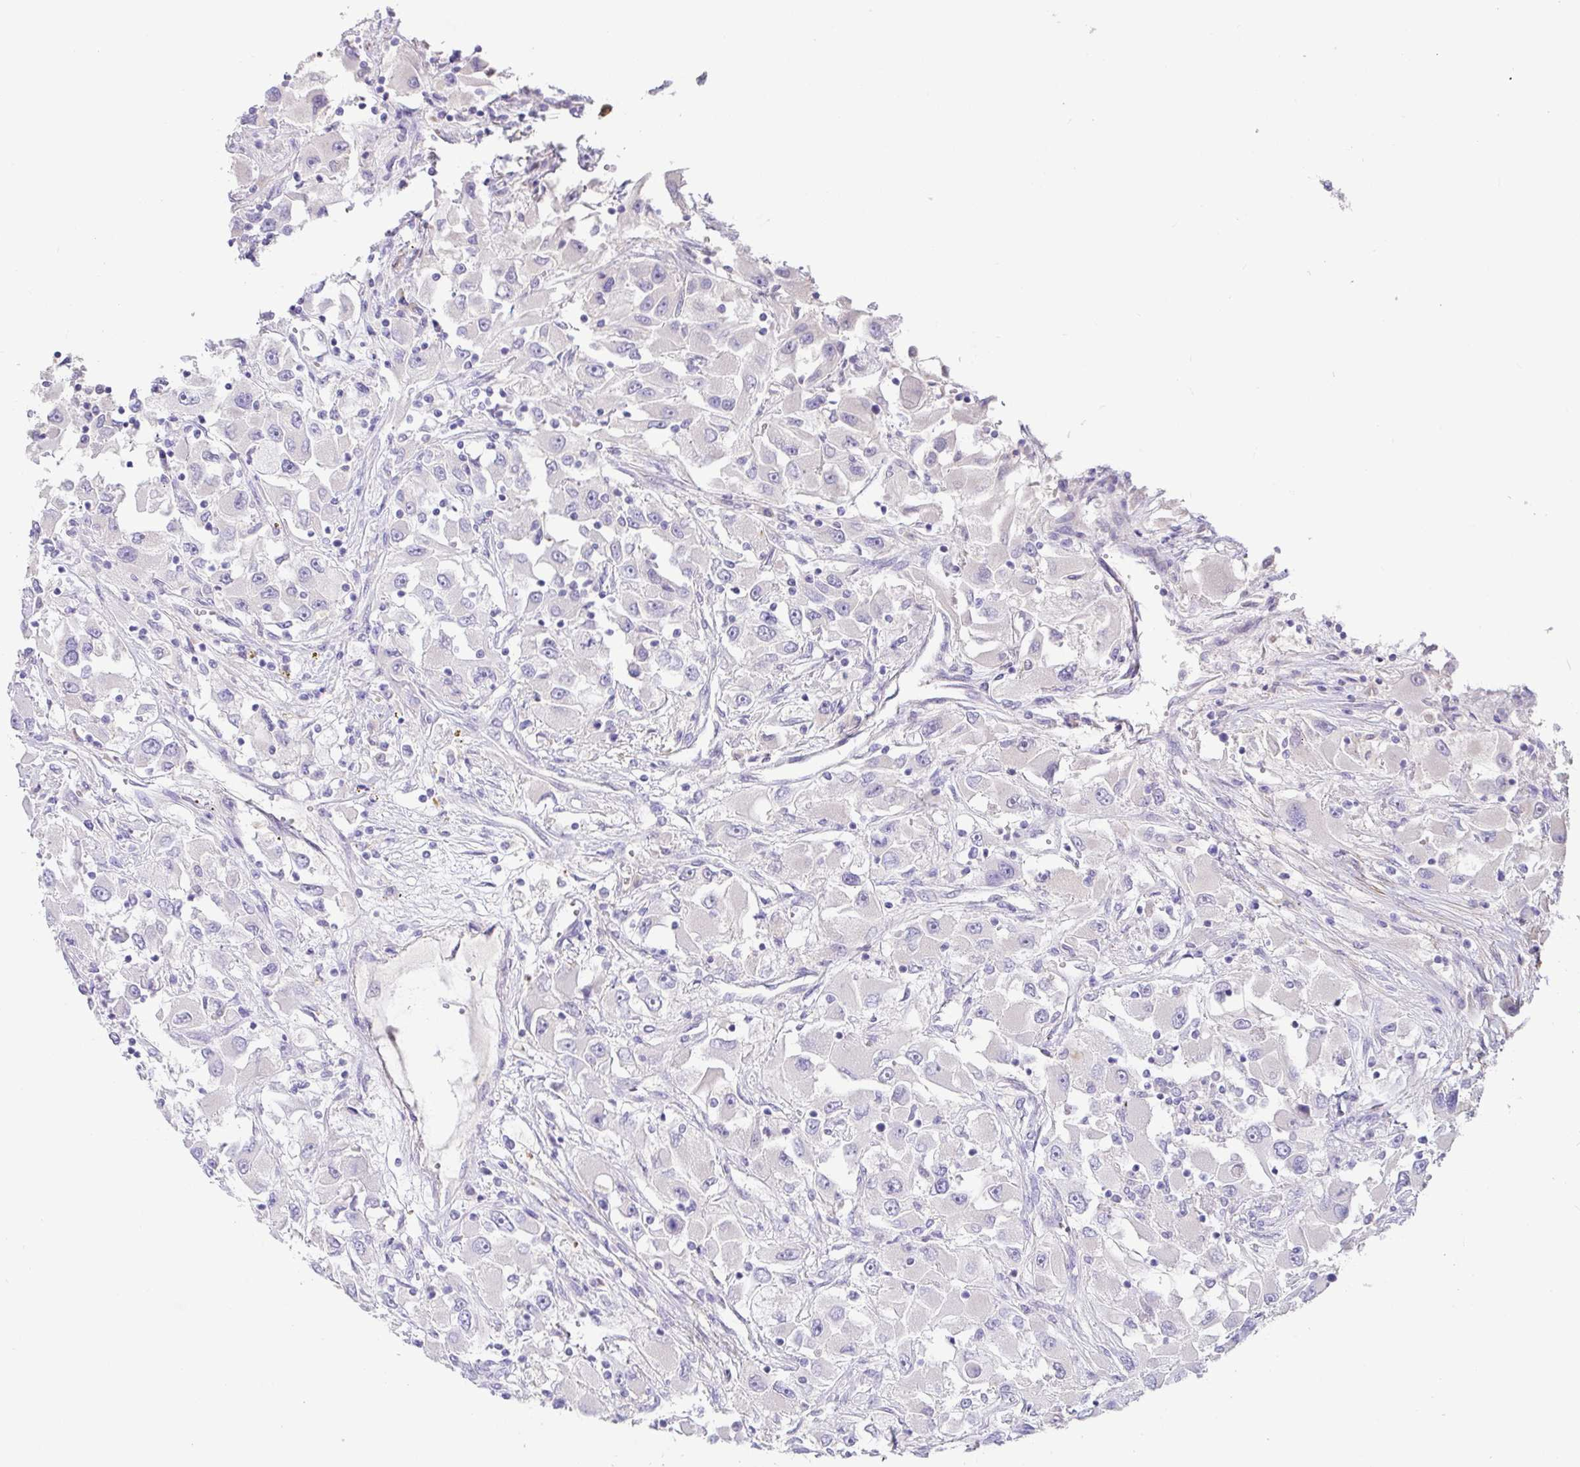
{"staining": {"intensity": "negative", "quantity": "none", "location": "none"}, "tissue": "renal cancer", "cell_type": "Tumor cells", "image_type": "cancer", "snomed": [{"axis": "morphology", "description": "Adenocarcinoma, NOS"}, {"axis": "topography", "description": "Kidney"}], "caption": "The photomicrograph displays no significant staining in tumor cells of renal cancer (adenocarcinoma).", "gene": "PYGM", "patient": {"sex": "female", "age": 52}}